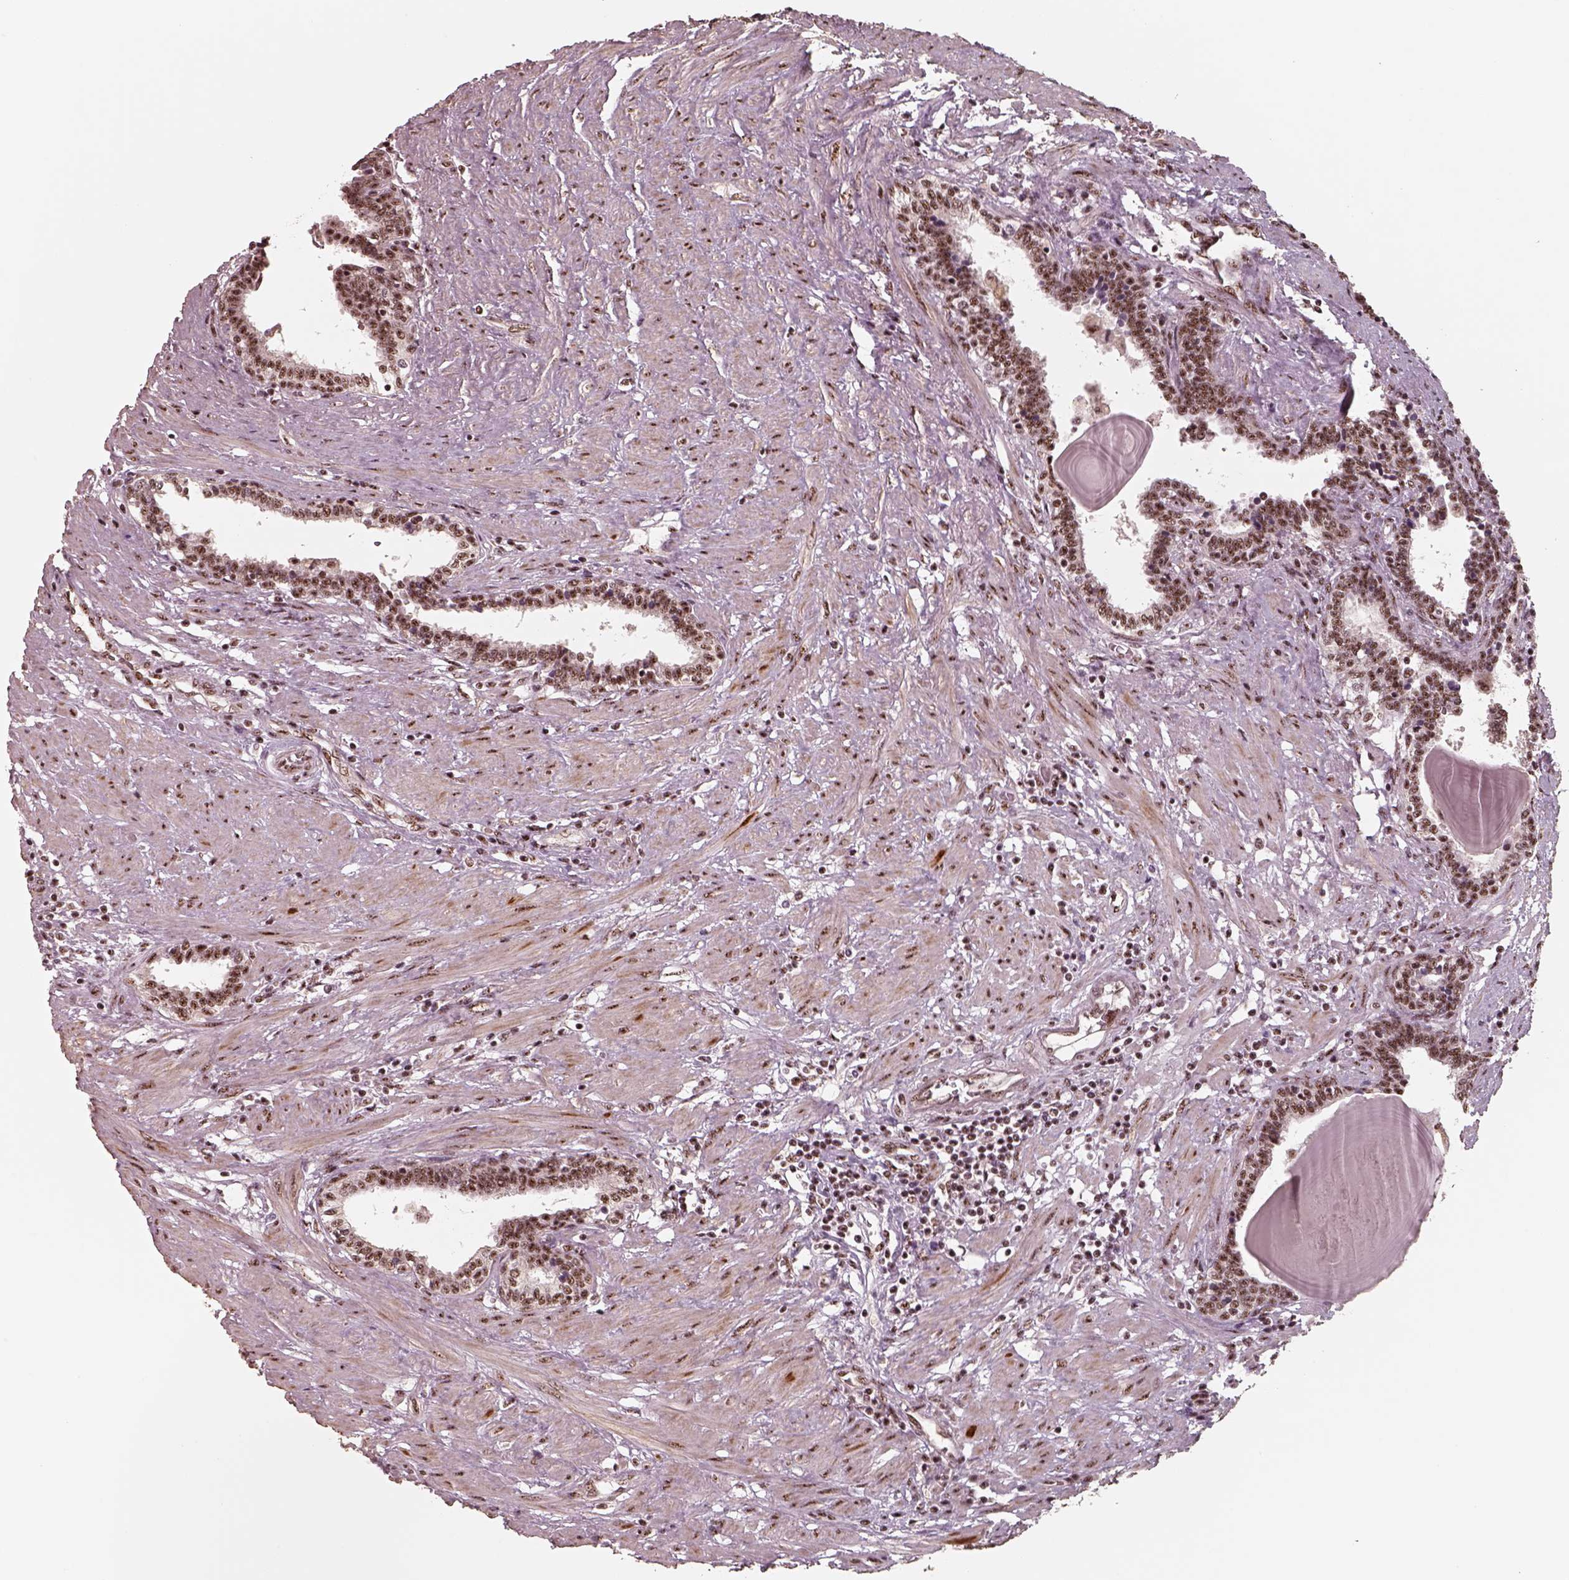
{"staining": {"intensity": "moderate", "quantity": ">75%", "location": "nuclear"}, "tissue": "prostate", "cell_type": "Glandular cells", "image_type": "normal", "snomed": [{"axis": "morphology", "description": "Normal tissue, NOS"}, {"axis": "topography", "description": "Prostate"}], "caption": "Protein expression analysis of unremarkable human prostate reveals moderate nuclear expression in about >75% of glandular cells.", "gene": "ATXN7L3", "patient": {"sex": "male", "age": 55}}